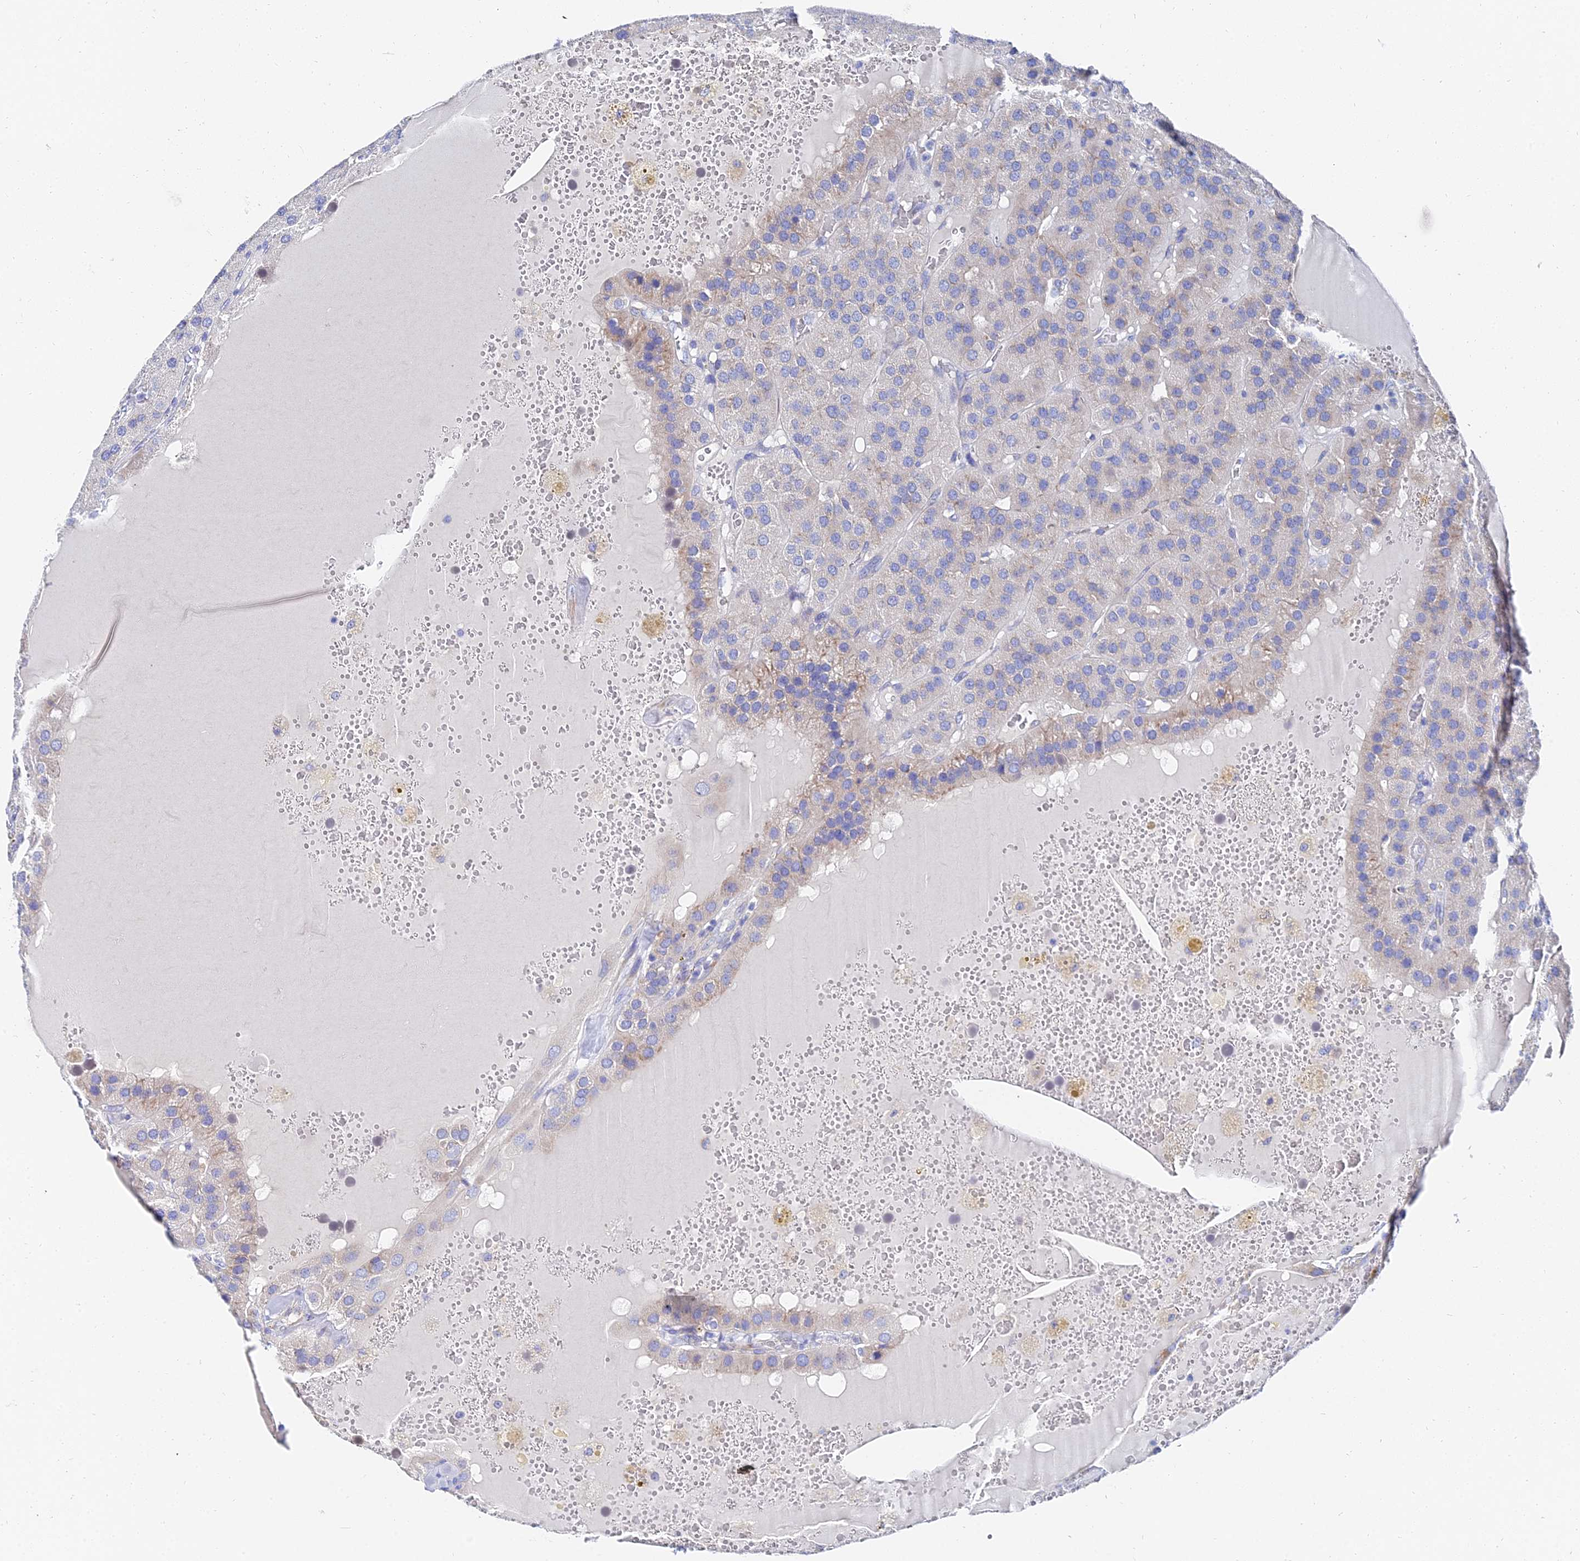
{"staining": {"intensity": "weak", "quantity": "<25%", "location": "cytoplasmic/membranous"}, "tissue": "parathyroid gland", "cell_type": "Glandular cells", "image_type": "normal", "snomed": [{"axis": "morphology", "description": "Normal tissue, NOS"}, {"axis": "morphology", "description": "Adenoma, NOS"}, {"axis": "topography", "description": "Parathyroid gland"}], "caption": "Protein analysis of normal parathyroid gland demonstrates no significant expression in glandular cells.", "gene": "PTTG1", "patient": {"sex": "female", "age": 86}}